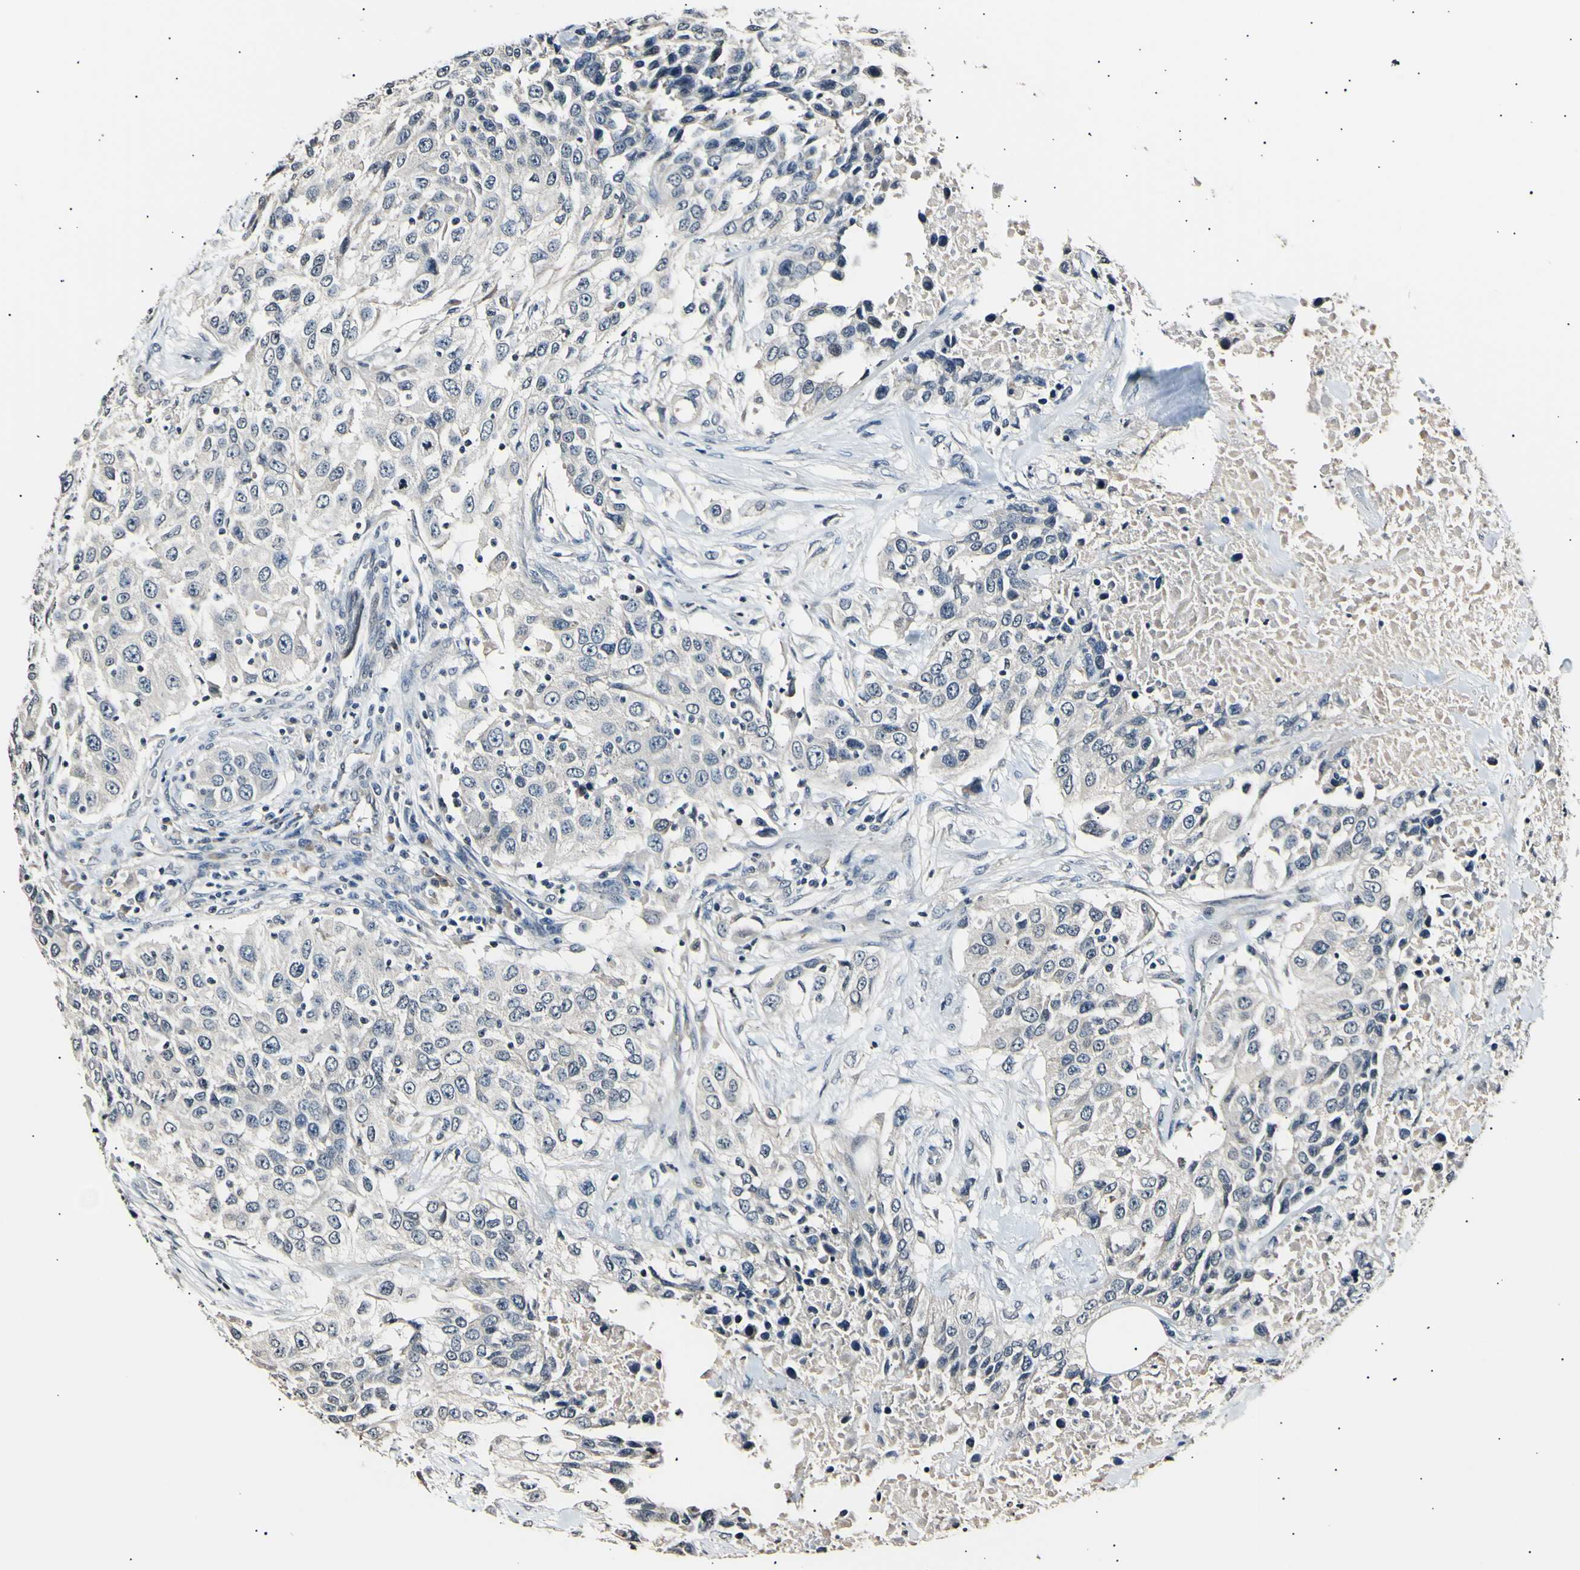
{"staining": {"intensity": "negative", "quantity": "none", "location": "none"}, "tissue": "urothelial cancer", "cell_type": "Tumor cells", "image_type": "cancer", "snomed": [{"axis": "morphology", "description": "Urothelial carcinoma, High grade"}, {"axis": "topography", "description": "Urinary bladder"}], "caption": "This photomicrograph is of urothelial carcinoma (high-grade) stained with immunohistochemistry to label a protein in brown with the nuclei are counter-stained blue. There is no expression in tumor cells.", "gene": "AK1", "patient": {"sex": "female", "age": 80}}